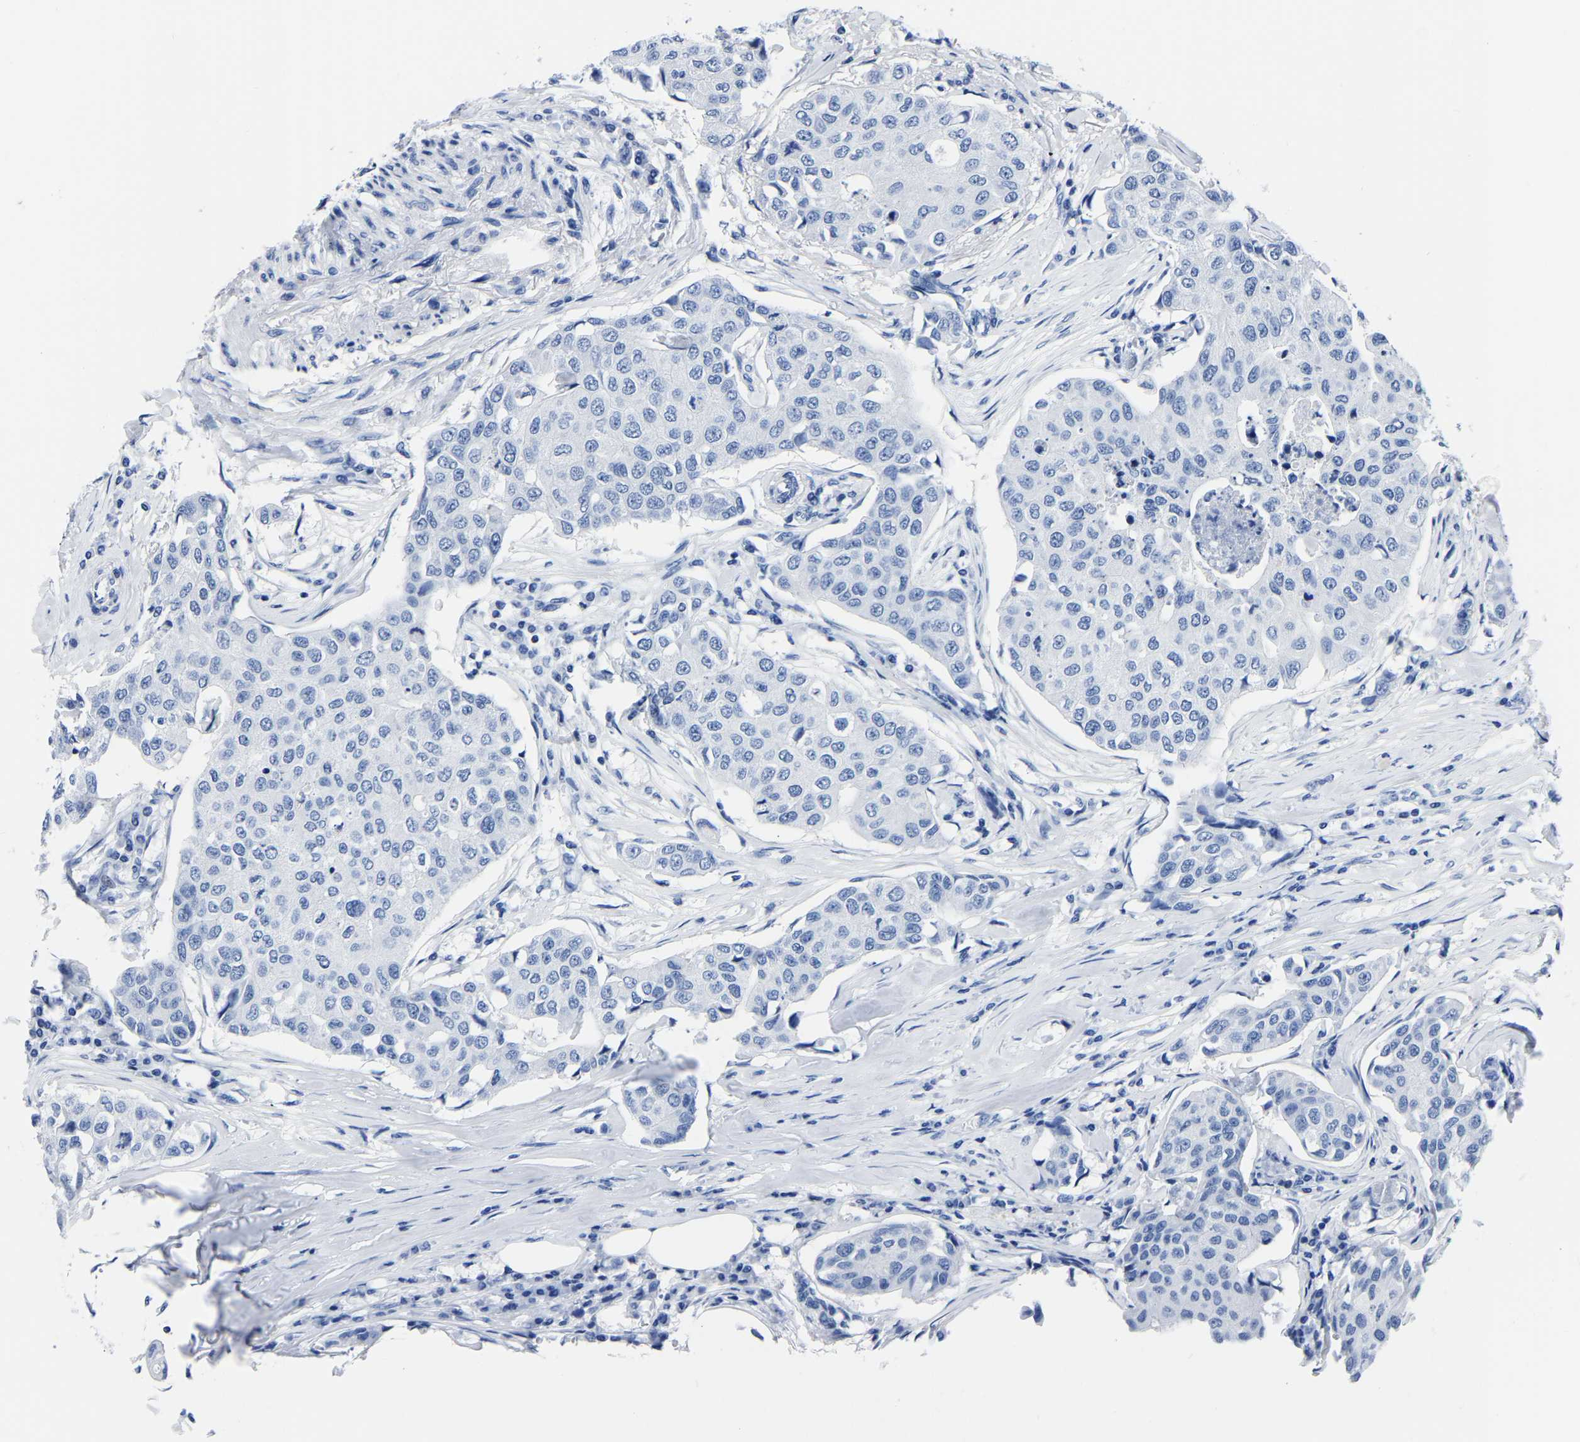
{"staining": {"intensity": "negative", "quantity": "none", "location": "none"}, "tissue": "breast cancer", "cell_type": "Tumor cells", "image_type": "cancer", "snomed": [{"axis": "morphology", "description": "Duct carcinoma"}, {"axis": "topography", "description": "Breast"}], "caption": "The image demonstrates no significant staining in tumor cells of breast intraductal carcinoma.", "gene": "IMPG2", "patient": {"sex": "female", "age": 80}}